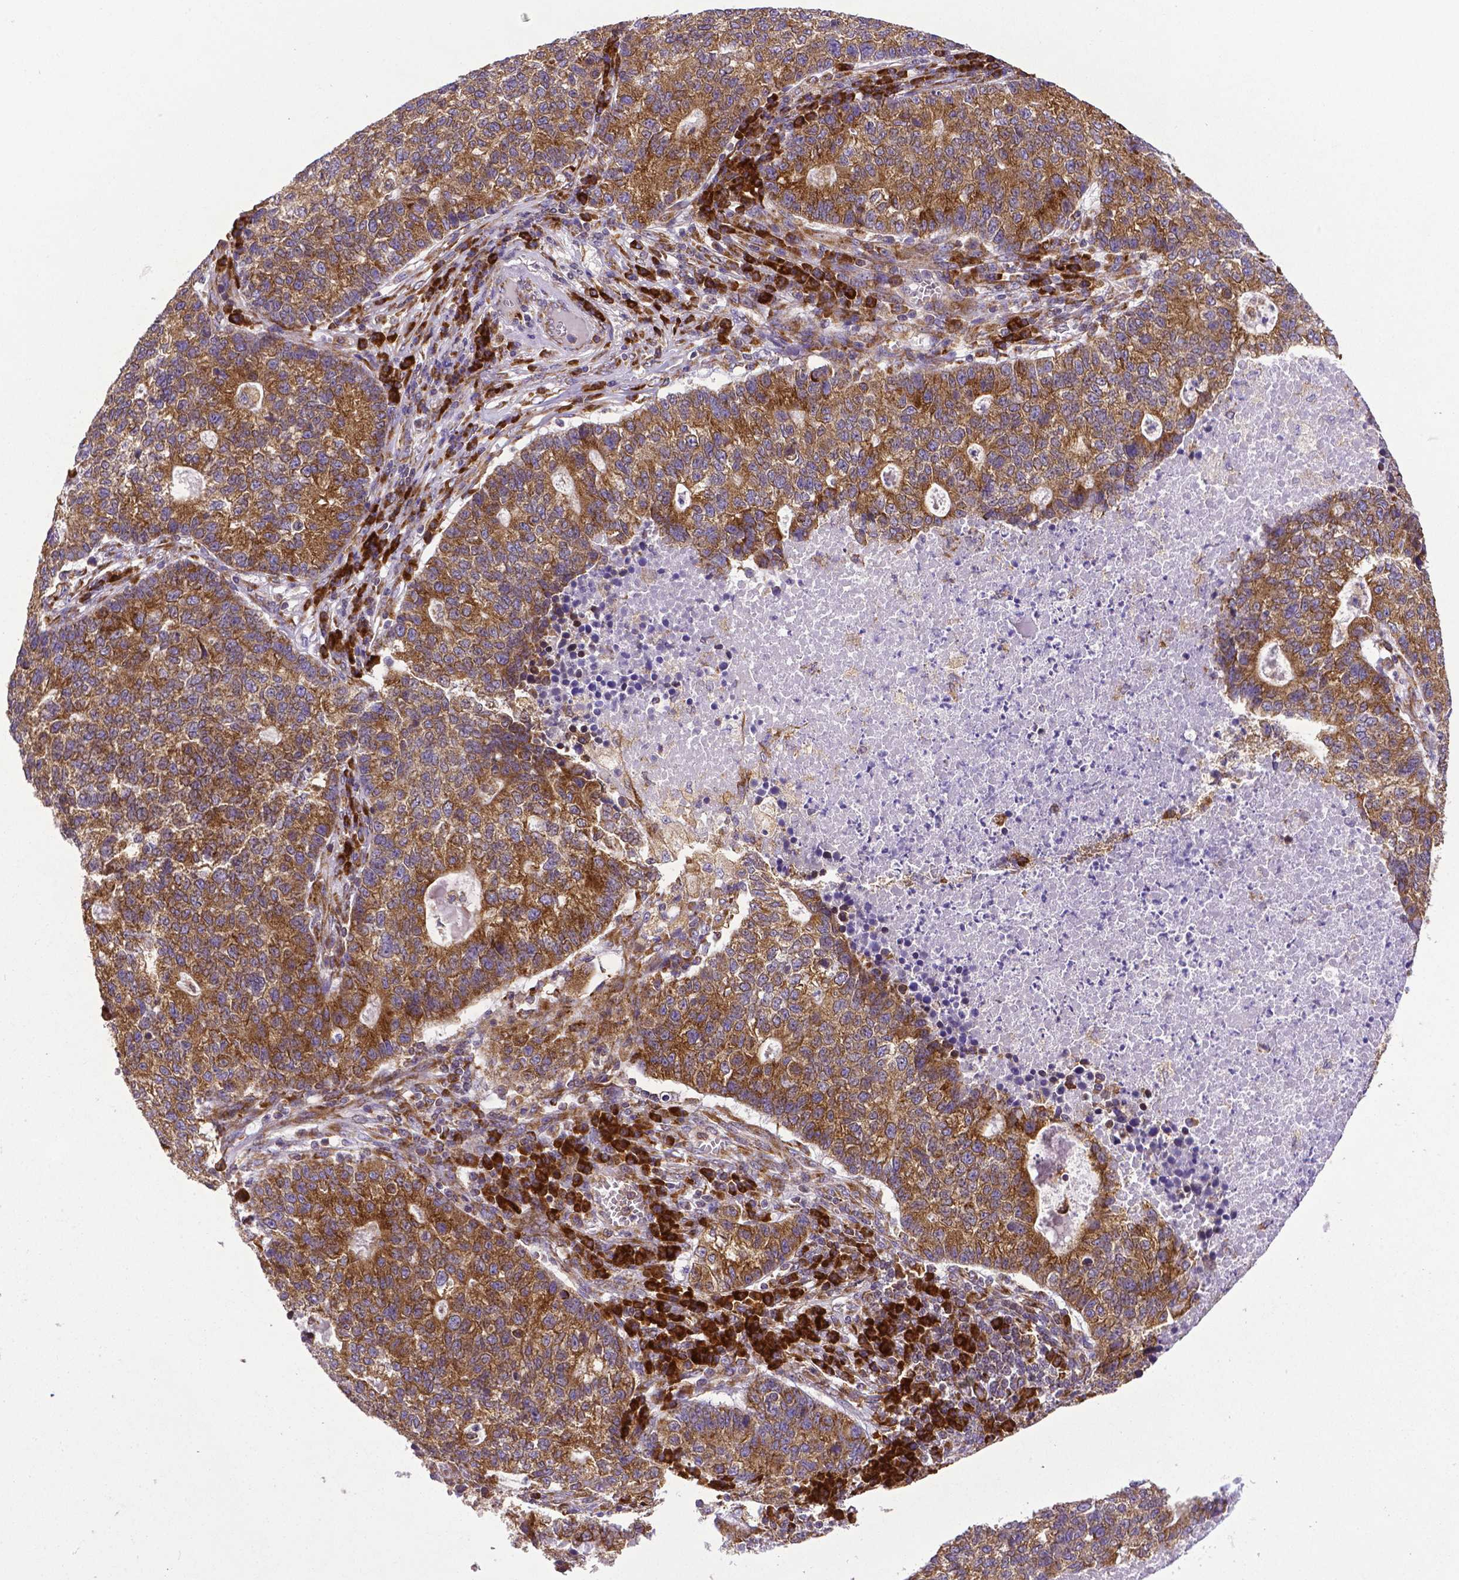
{"staining": {"intensity": "strong", "quantity": ">75%", "location": "cytoplasmic/membranous"}, "tissue": "lung cancer", "cell_type": "Tumor cells", "image_type": "cancer", "snomed": [{"axis": "morphology", "description": "Adenocarcinoma, NOS"}, {"axis": "topography", "description": "Lung"}], "caption": "This is an image of immunohistochemistry staining of adenocarcinoma (lung), which shows strong expression in the cytoplasmic/membranous of tumor cells.", "gene": "MTDH", "patient": {"sex": "male", "age": 57}}